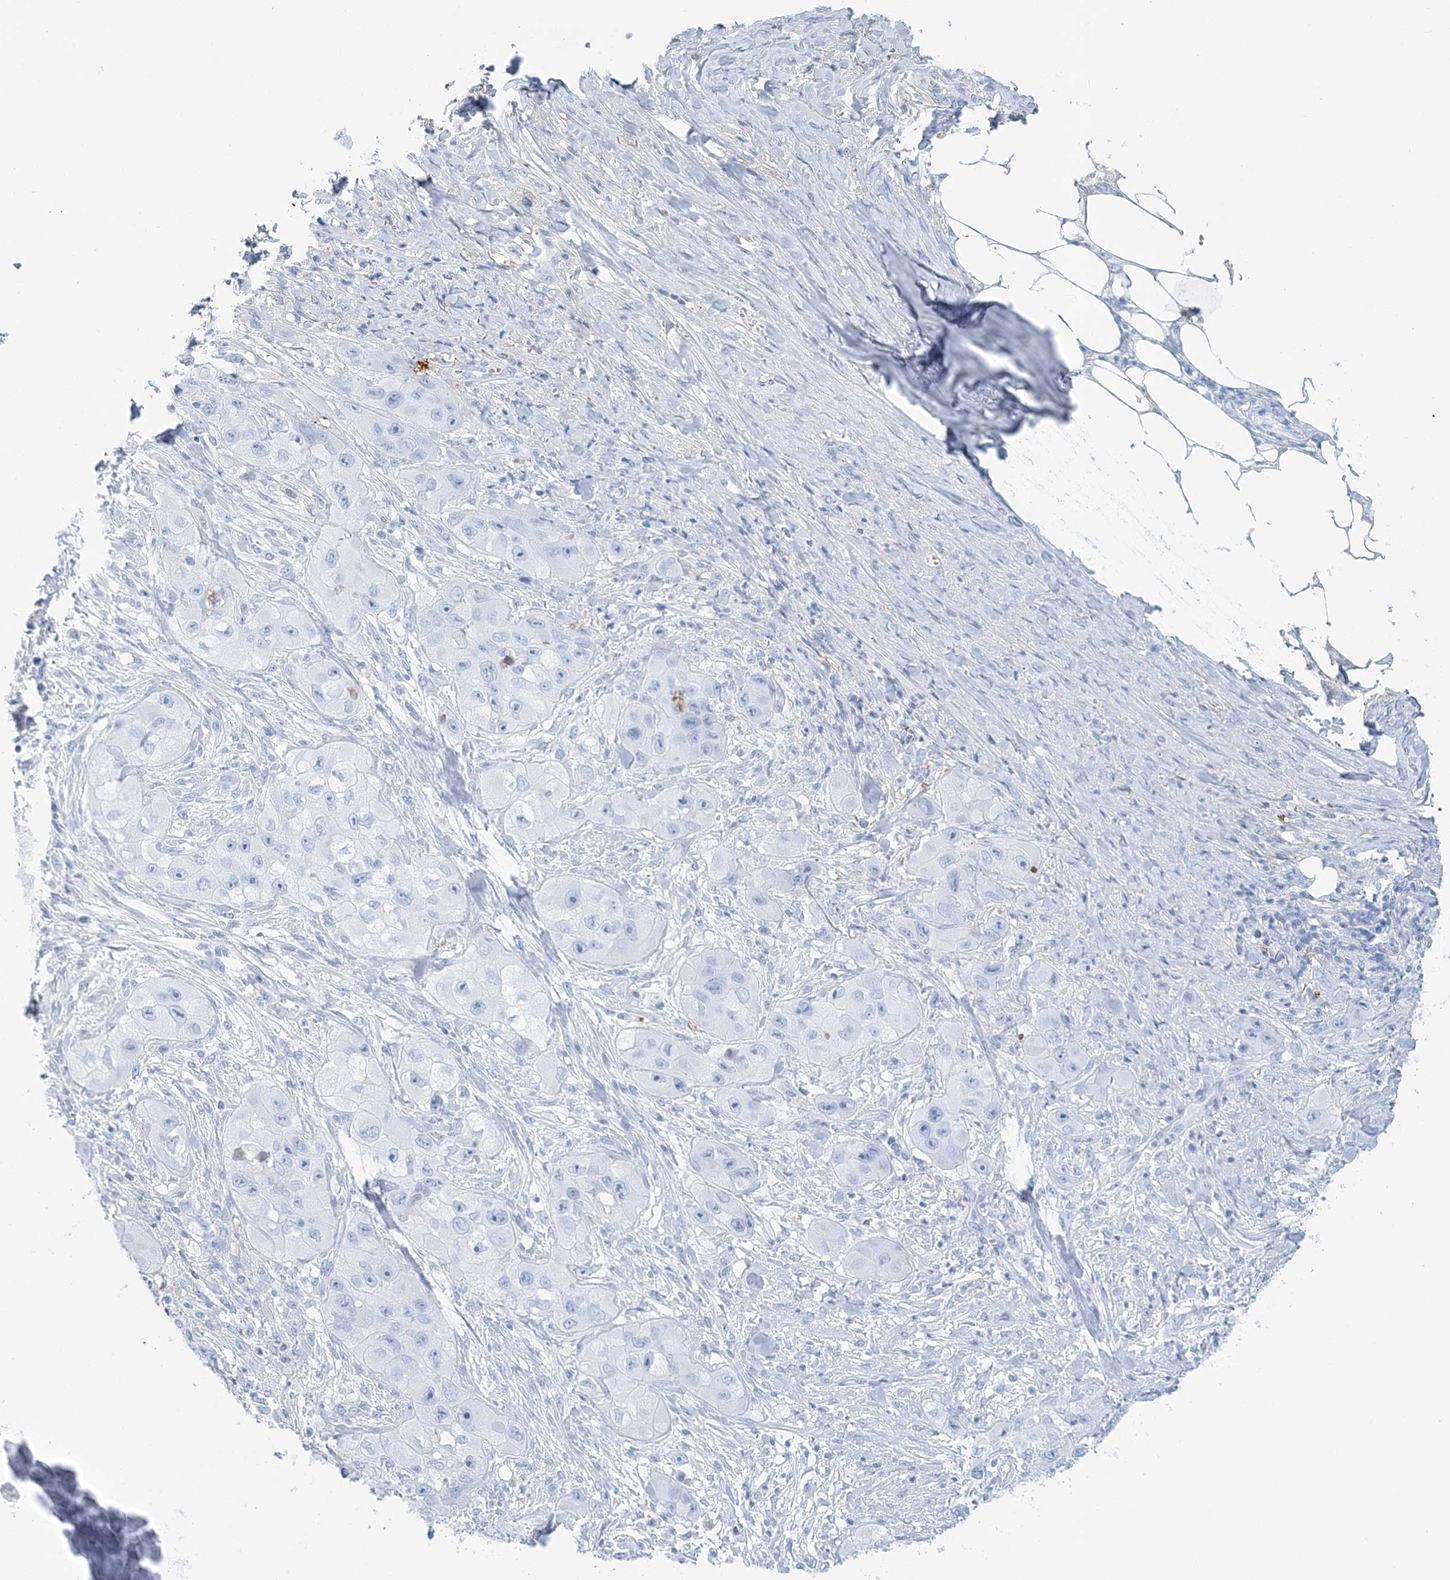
{"staining": {"intensity": "negative", "quantity": "none", "location": "none"}, "tissue": "skin cancer", "cell_type": "Tumor cells", "image_type": "cancer", "snomed": [{"axis": "morphology", "description": "Squamous cell carcinoma, NOS"}, {"axis": "topography", "description": "Skin"}, {"axis": "topography", "description": "Subcutis"}], "caption": "This is an immunohistochemistry (IHC) histopathology image of skin cancer. There is no expression in tumor cells.", "gene": "NKX6-1", "patient": {"sex": "male", "age": 73}}